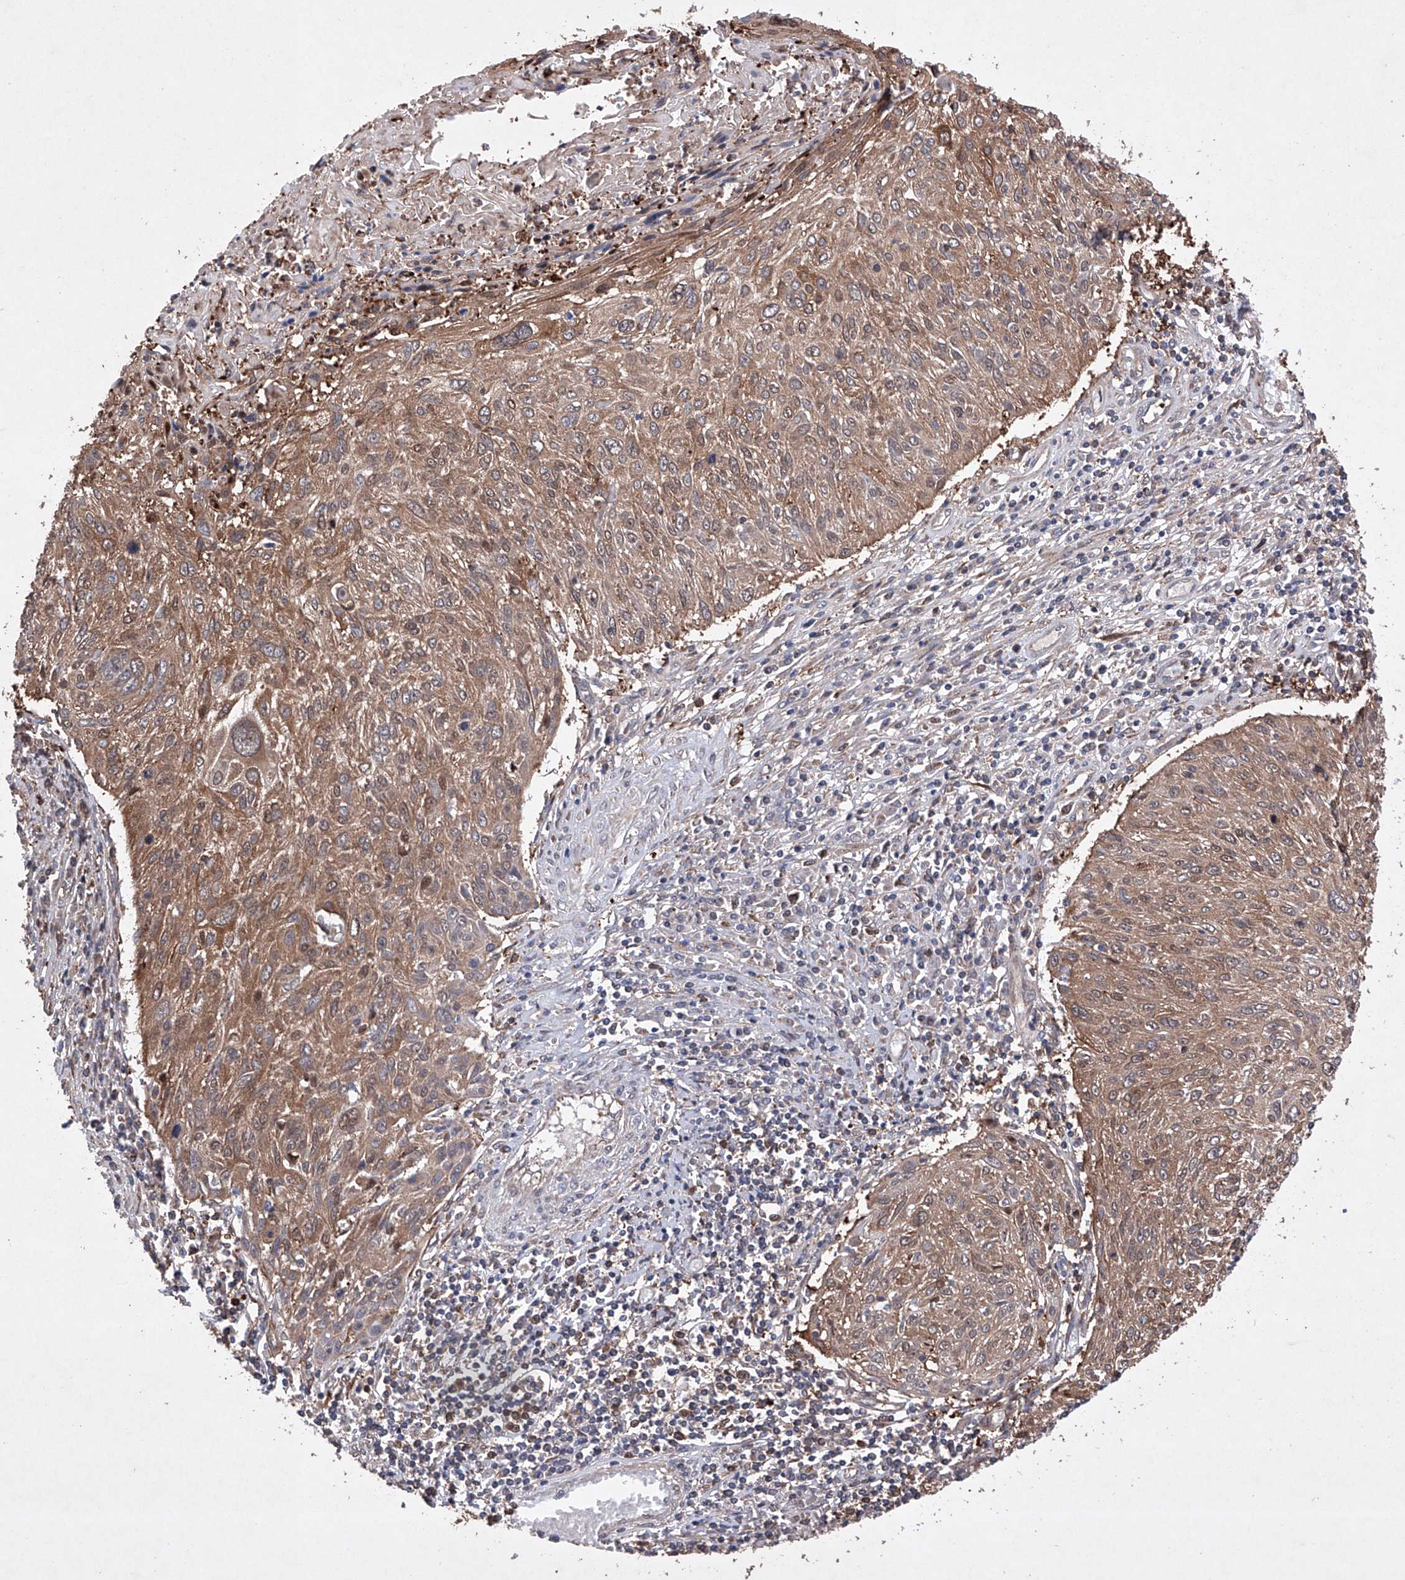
{"staining": {"intensity": "moderate", "quantity": ">75%", "location": "cytoplasmic/membranous"}, "tissue": "cervical cancer", "cell_type": "Tumor cells", "image_type": "cancer", "snomed": [{"axis": "morphology", "description": "Squamous cell carcinoma, NOS"}, {"axis": "topography", "description": "Cervix"}], "caption": "Protein staining demonstrates moderate cytoplasmic/membranous positivity in approximately >75% of tumor cells in squamous cell carcinoma (cervical).", "gene": "TIMM23", "patient": {"sex": "female", "age": 51}}